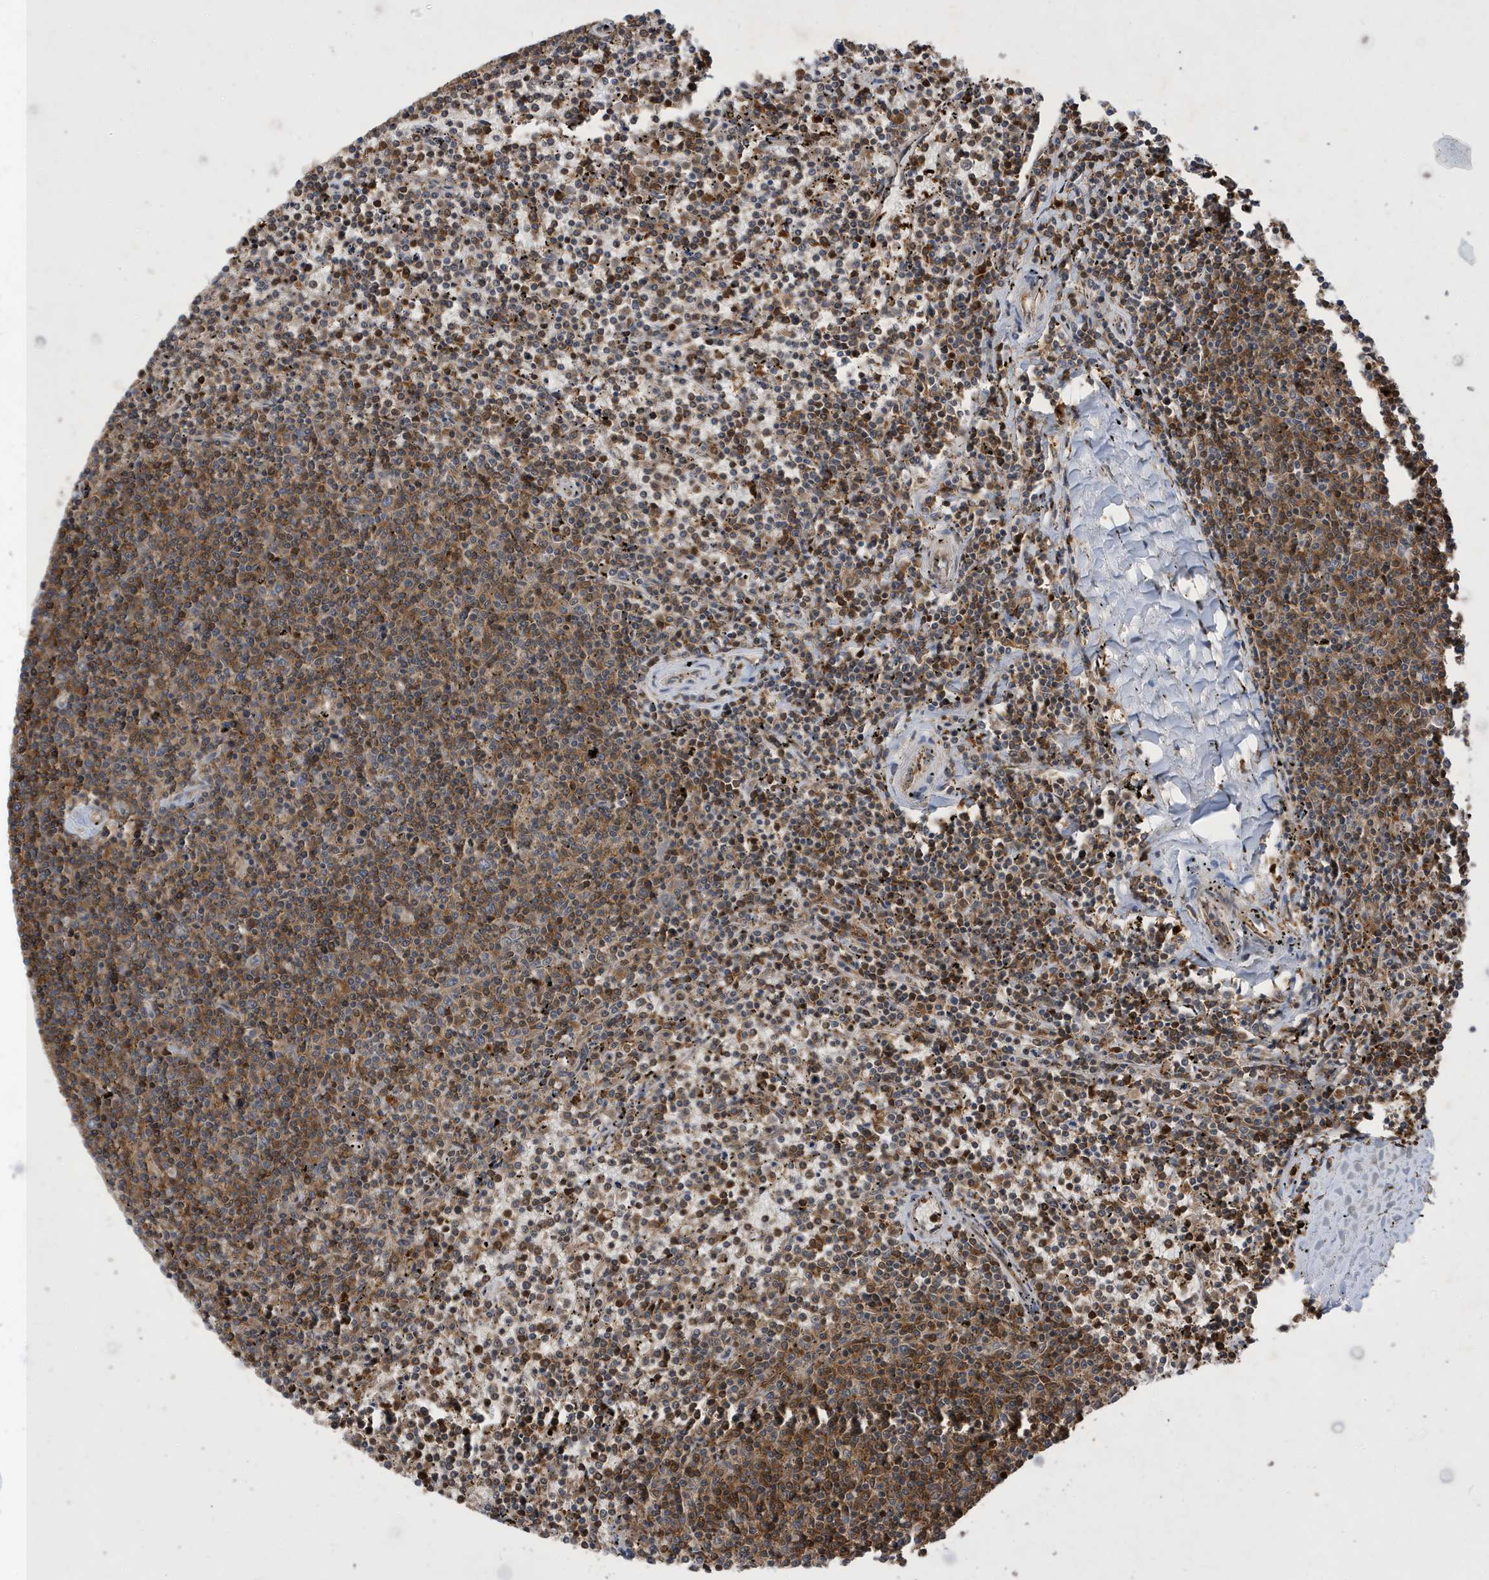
{"staining": {"intensity": "moderate", "quantity": ">75%", "location": "cytoplasmic/membranous"}, "tissue": "lymphoma", "cell_type": "Tumor cells", "image_type": "cancer", "snomed": [{"axis": "morphology", "description": "Malignant lymphoma, non-Hodgkin's type, Low grade"}, {"axis": "topography", "description": "Spleen"}], "caption": "A brown stain highlights moderate cytoplasmic/membranous positivity of a protein in lymphoma tumor cells.", "gene": "LAPTM4A", "patient": {"sex": "female", "age": 50}}